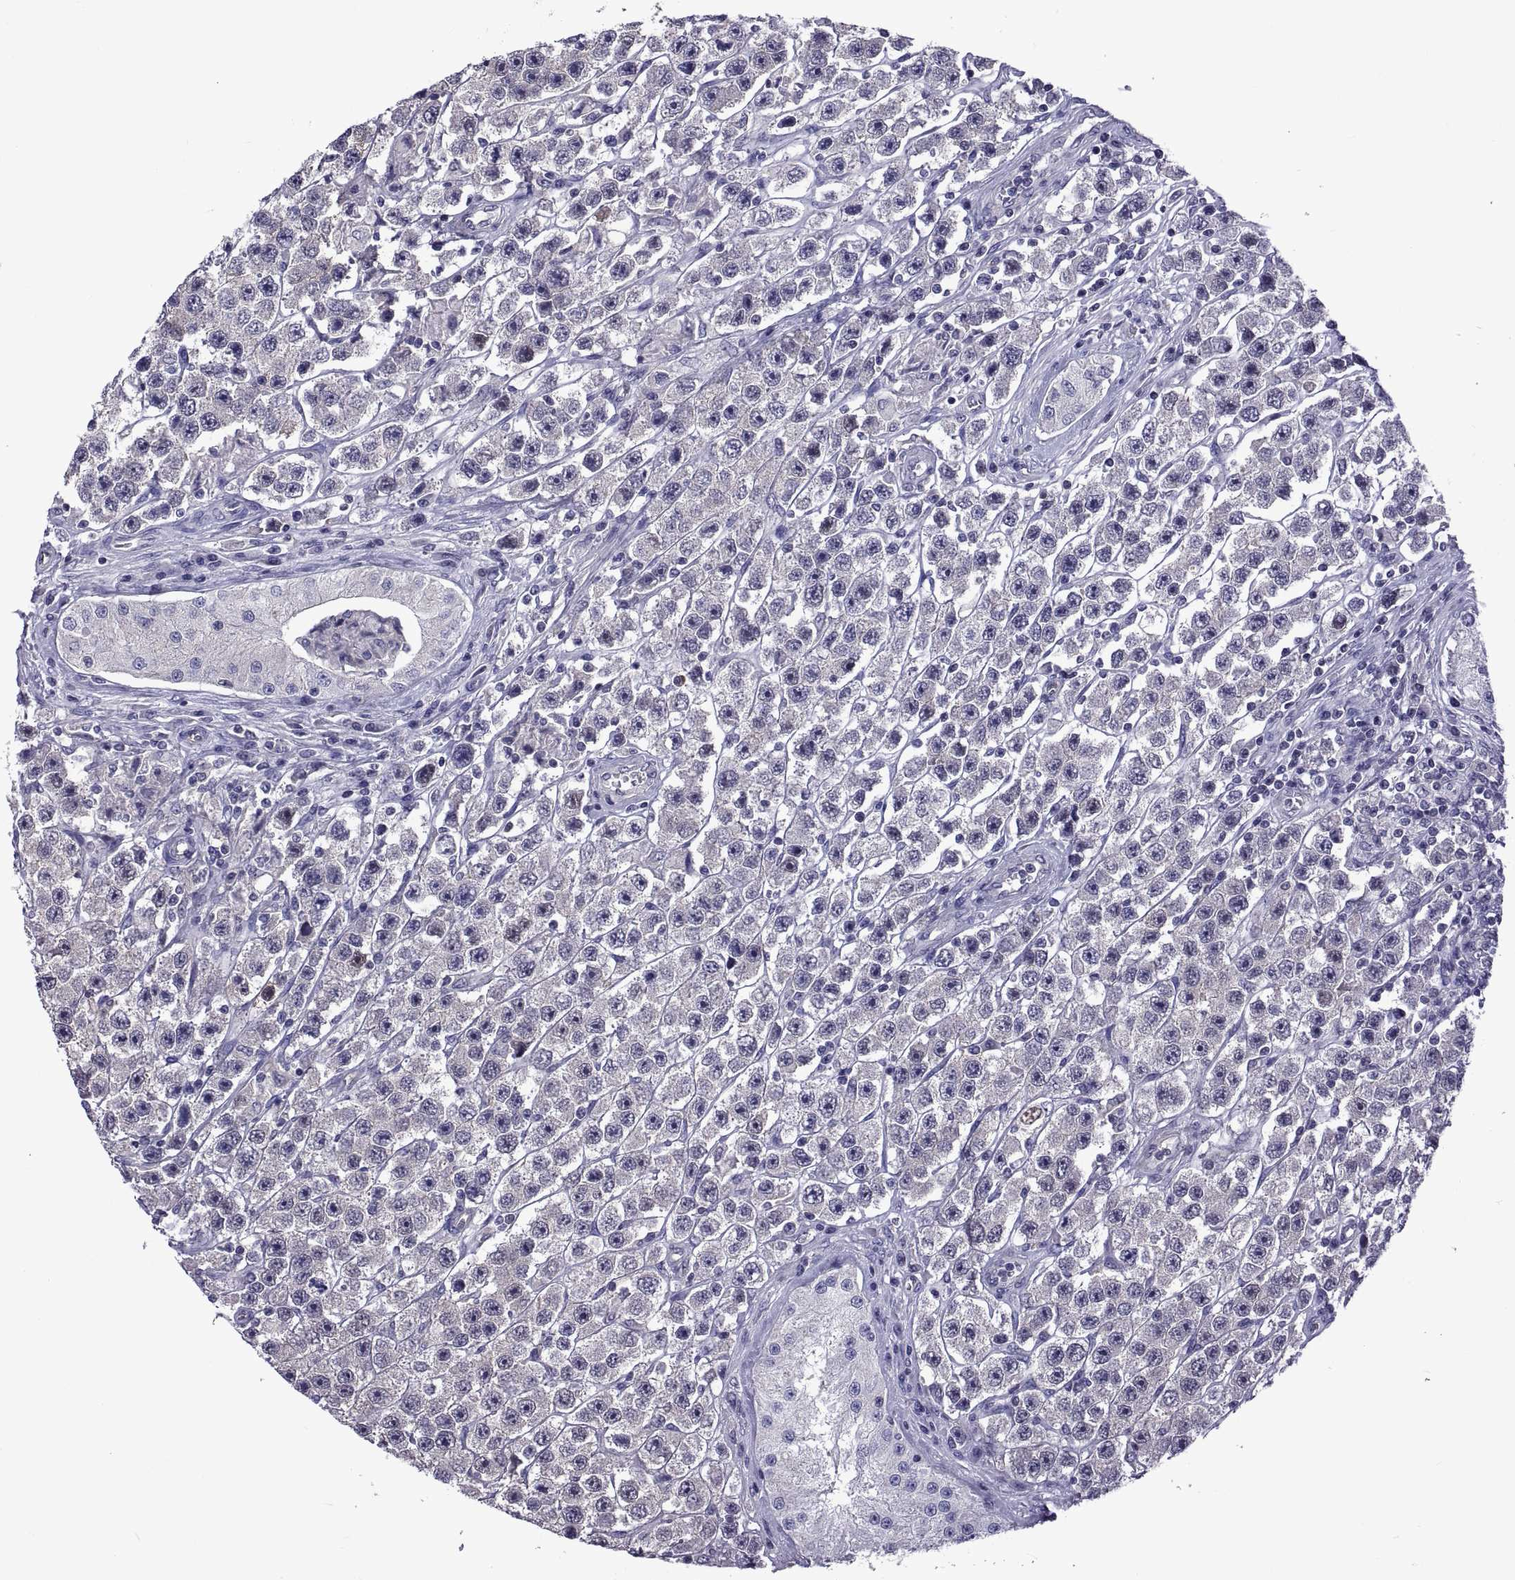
{"staining": {"intensity": "negative", "quantity": "none", "location": "none"}, "tissue": "testis cancer", "cell_type": "Tumor cells", "image_type": "cancer", "snomed": [{"axis": "morphology", "description": "Seminoma, NOS"}, {"axis": "topography", "description": "Testis"}], "caption": "A photomicrograph of seminoma (testis) stained for a protein demonstrates no brown staining in tumor cells.", "gene": "LCN9", "patient": {"sex": "male", "age": 45}}